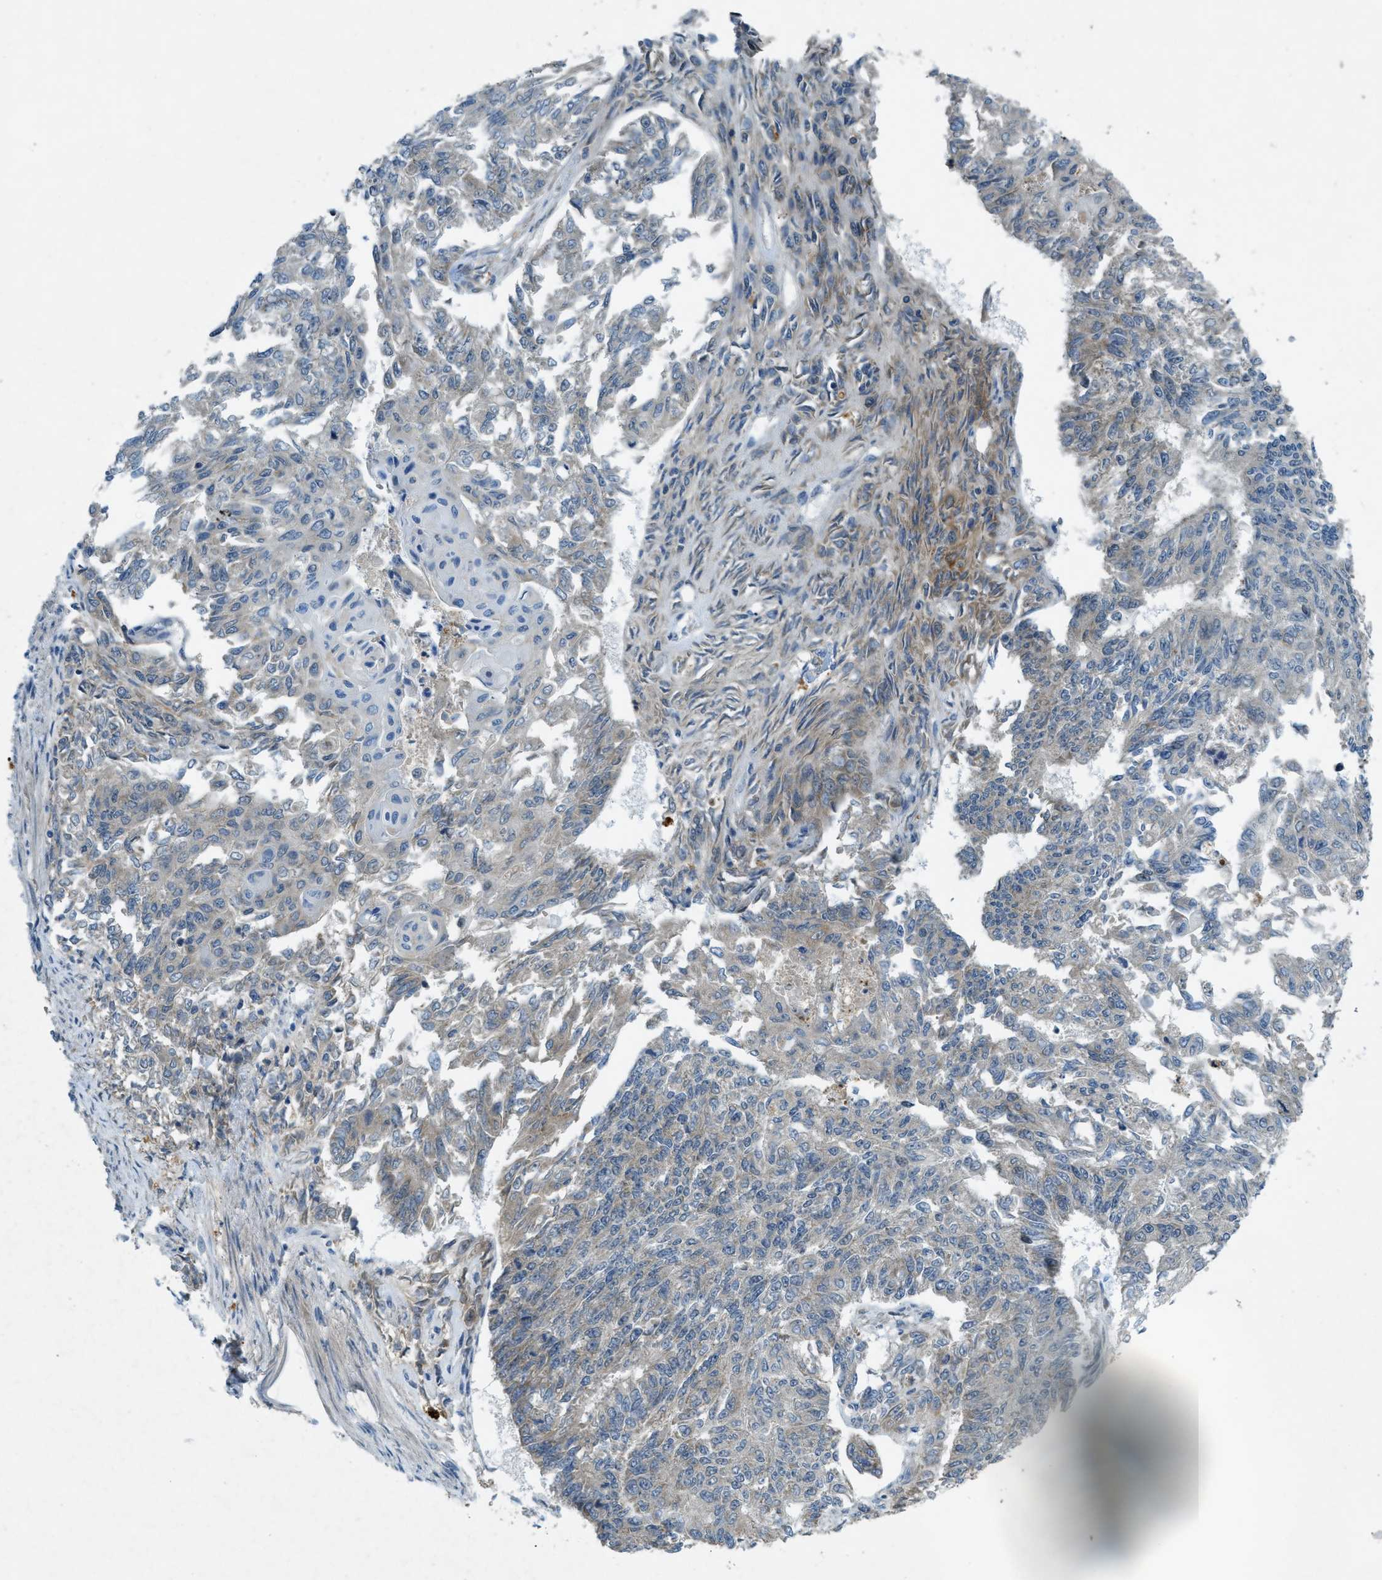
{"staining": {"intensity": "weak", "quantity": "<25%", "location": "cytoplasmic/membranous"}, "tissue": "endometrial cancer", "cell_type": "Tumor cells", "image_type": "cancer", "snomed": [{"axis": "morphology", "description": "Adenocarcinoma, NOS"}, {"axis": "topography", "description": "Endometrium"}], "caption": "Immunohistochemistry (IHC) of endometrial cancer exhibits no positivity in tumor cells.", "gene": "SNX14", "patient": {"sex": "female", "age": 32}}